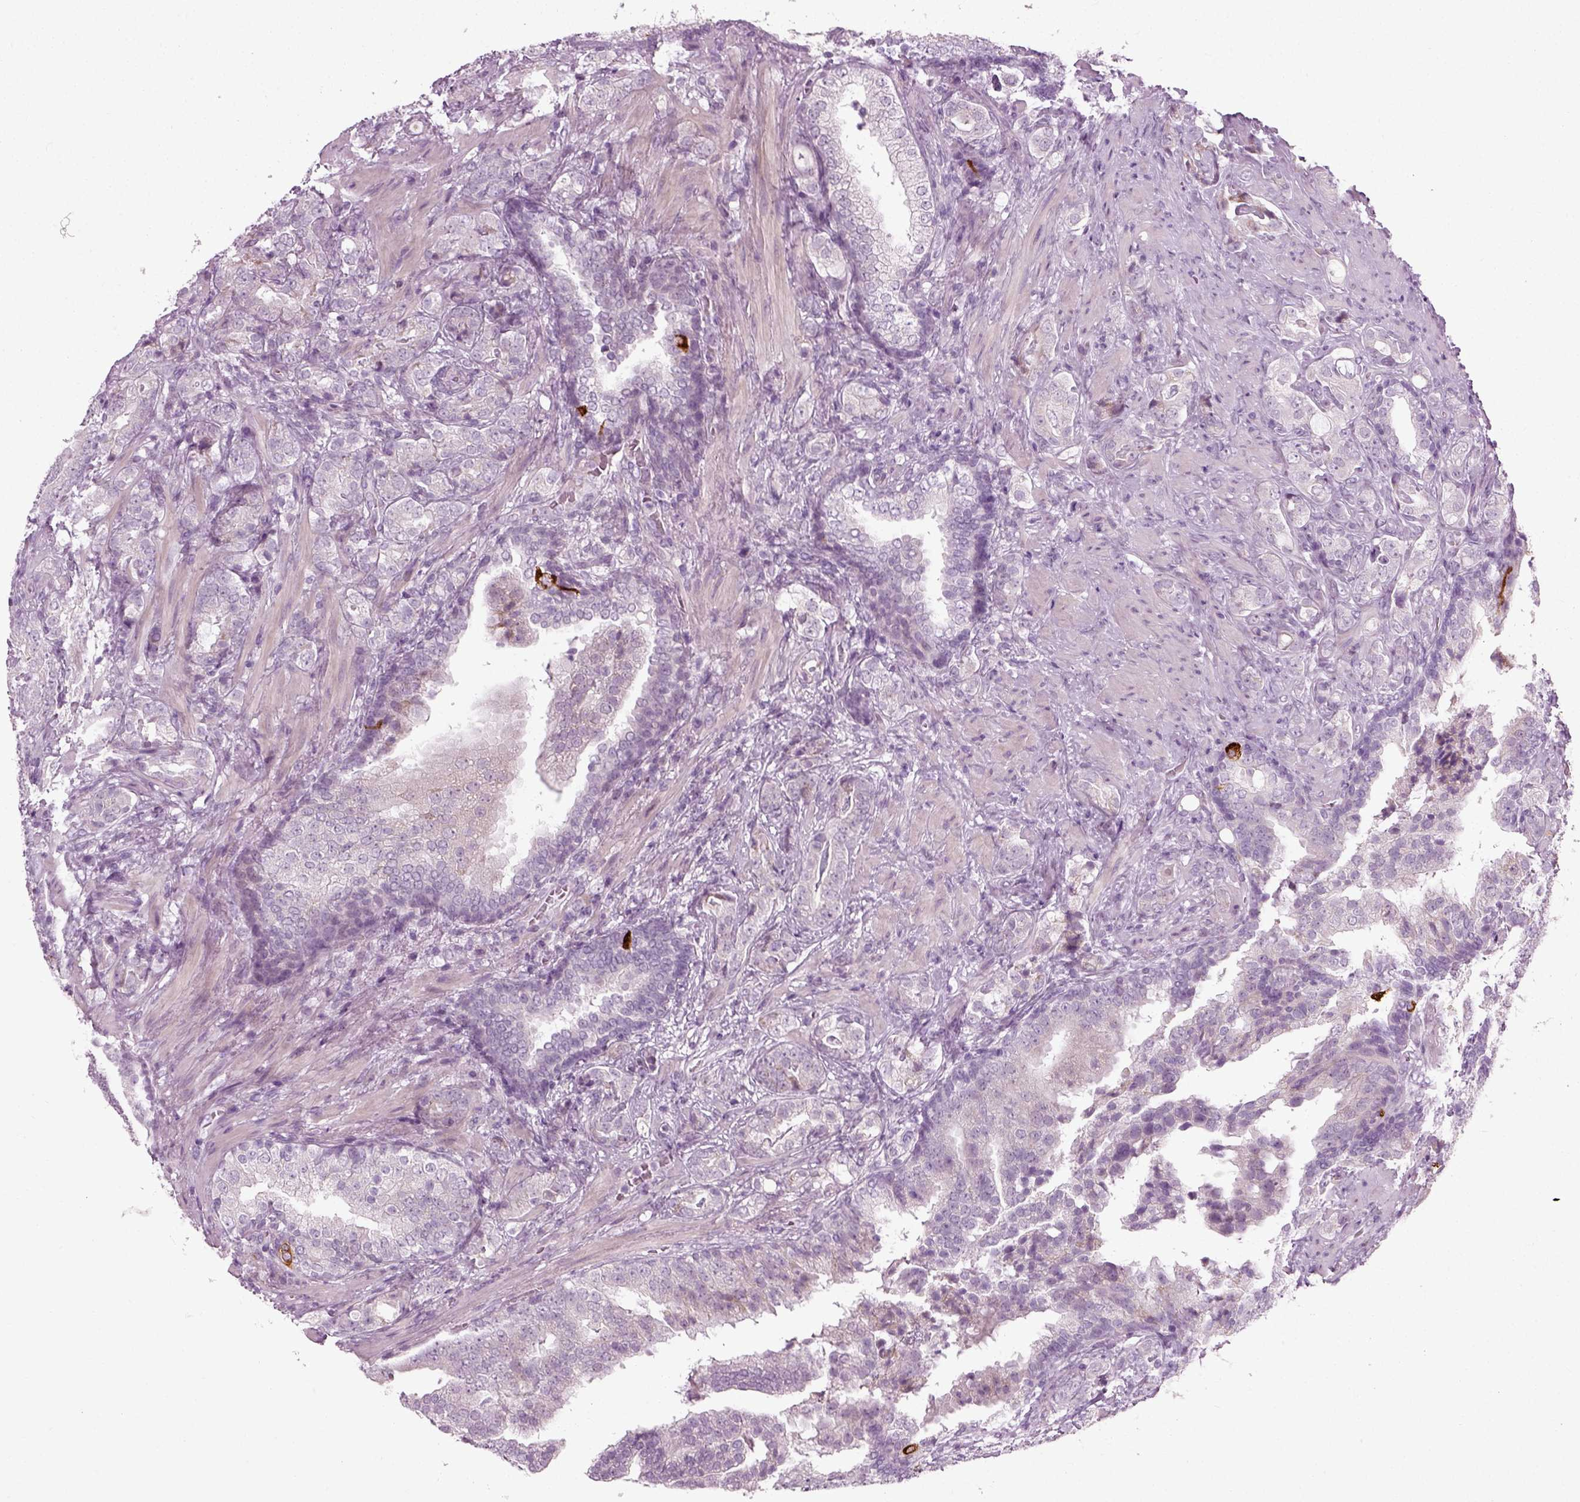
{"staining": {"intensity": "negative", "quantity": "none", "location": "none"}, "tissue": "prostate cancer", "cell_type": "Tumor cells", "image_type": "cancer", "snomed": [{"axis": "morphology", "description": "Adenocarcinoma, NOS"}, {"axis": "topography", "description": "Prostate"}], "caption": "High power microscopy micrograph of an immunohistochemistry histopathology image of prostate adenocarcinoma, revealing no significant positivity in tumor cells.", "gene": "SCG5", "patient": {"sex": "male", "age": 57}}